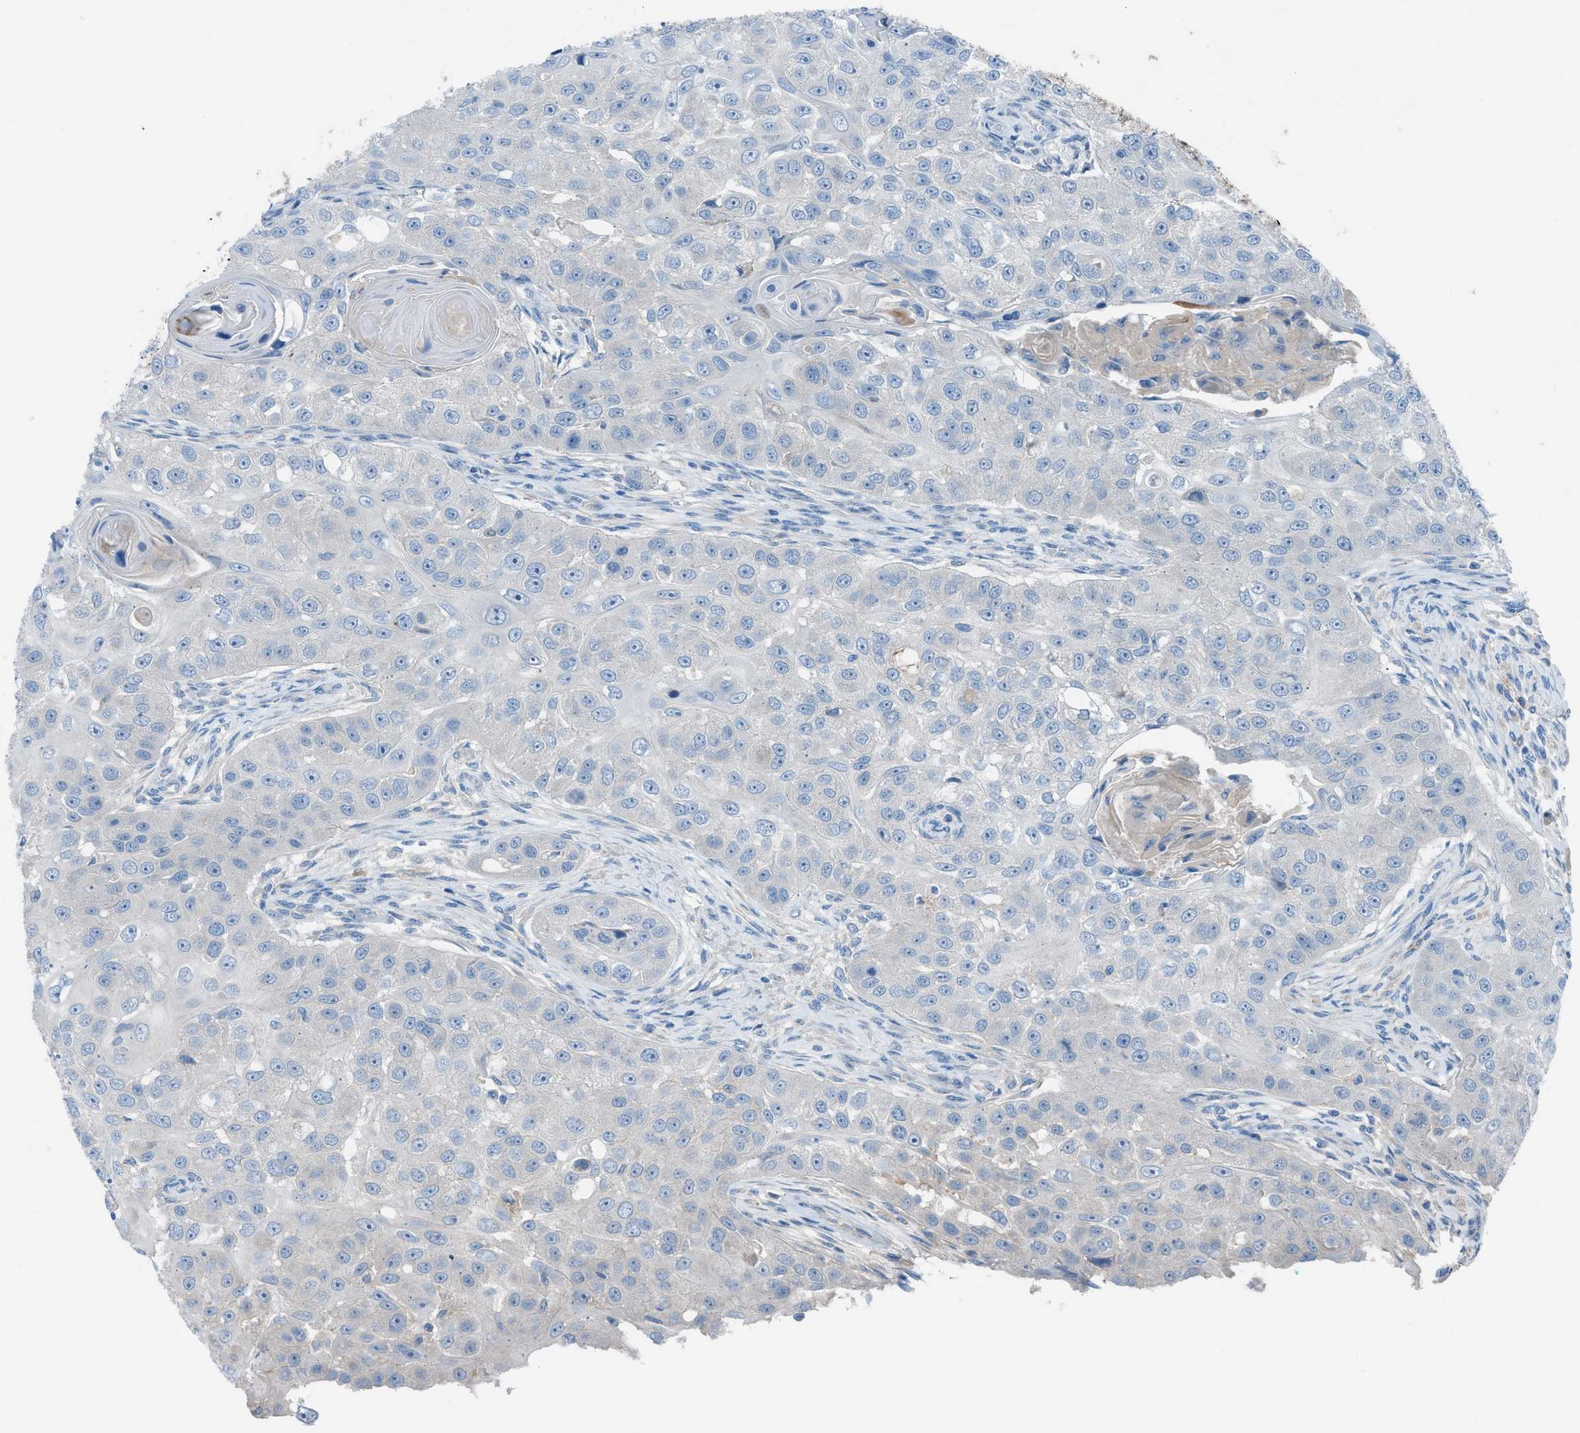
{"staining": {"intensity": "negative", "quantity": "none", "location": "none"}, "tissue": "head and neck cancer", "cell_type": "Tumor cells", "image_type": "cancer", "snomed": [{"axis": "morphology", "description": "Normal tissue, NOS"}, {"axis": "morphology", "description": "Squamous cell carcinoma, NOS"}, {"axis": "topography", "description": "Skeletal muscle"}, {"axis": "topography", "description": "Head-Neck"}], "caption": "IHC of human squamous cell carcinoma (head and neck) shows no staining in tumor cells.", "gene": "C5AR2", "patient": {"sex": "male", "age": 51}}